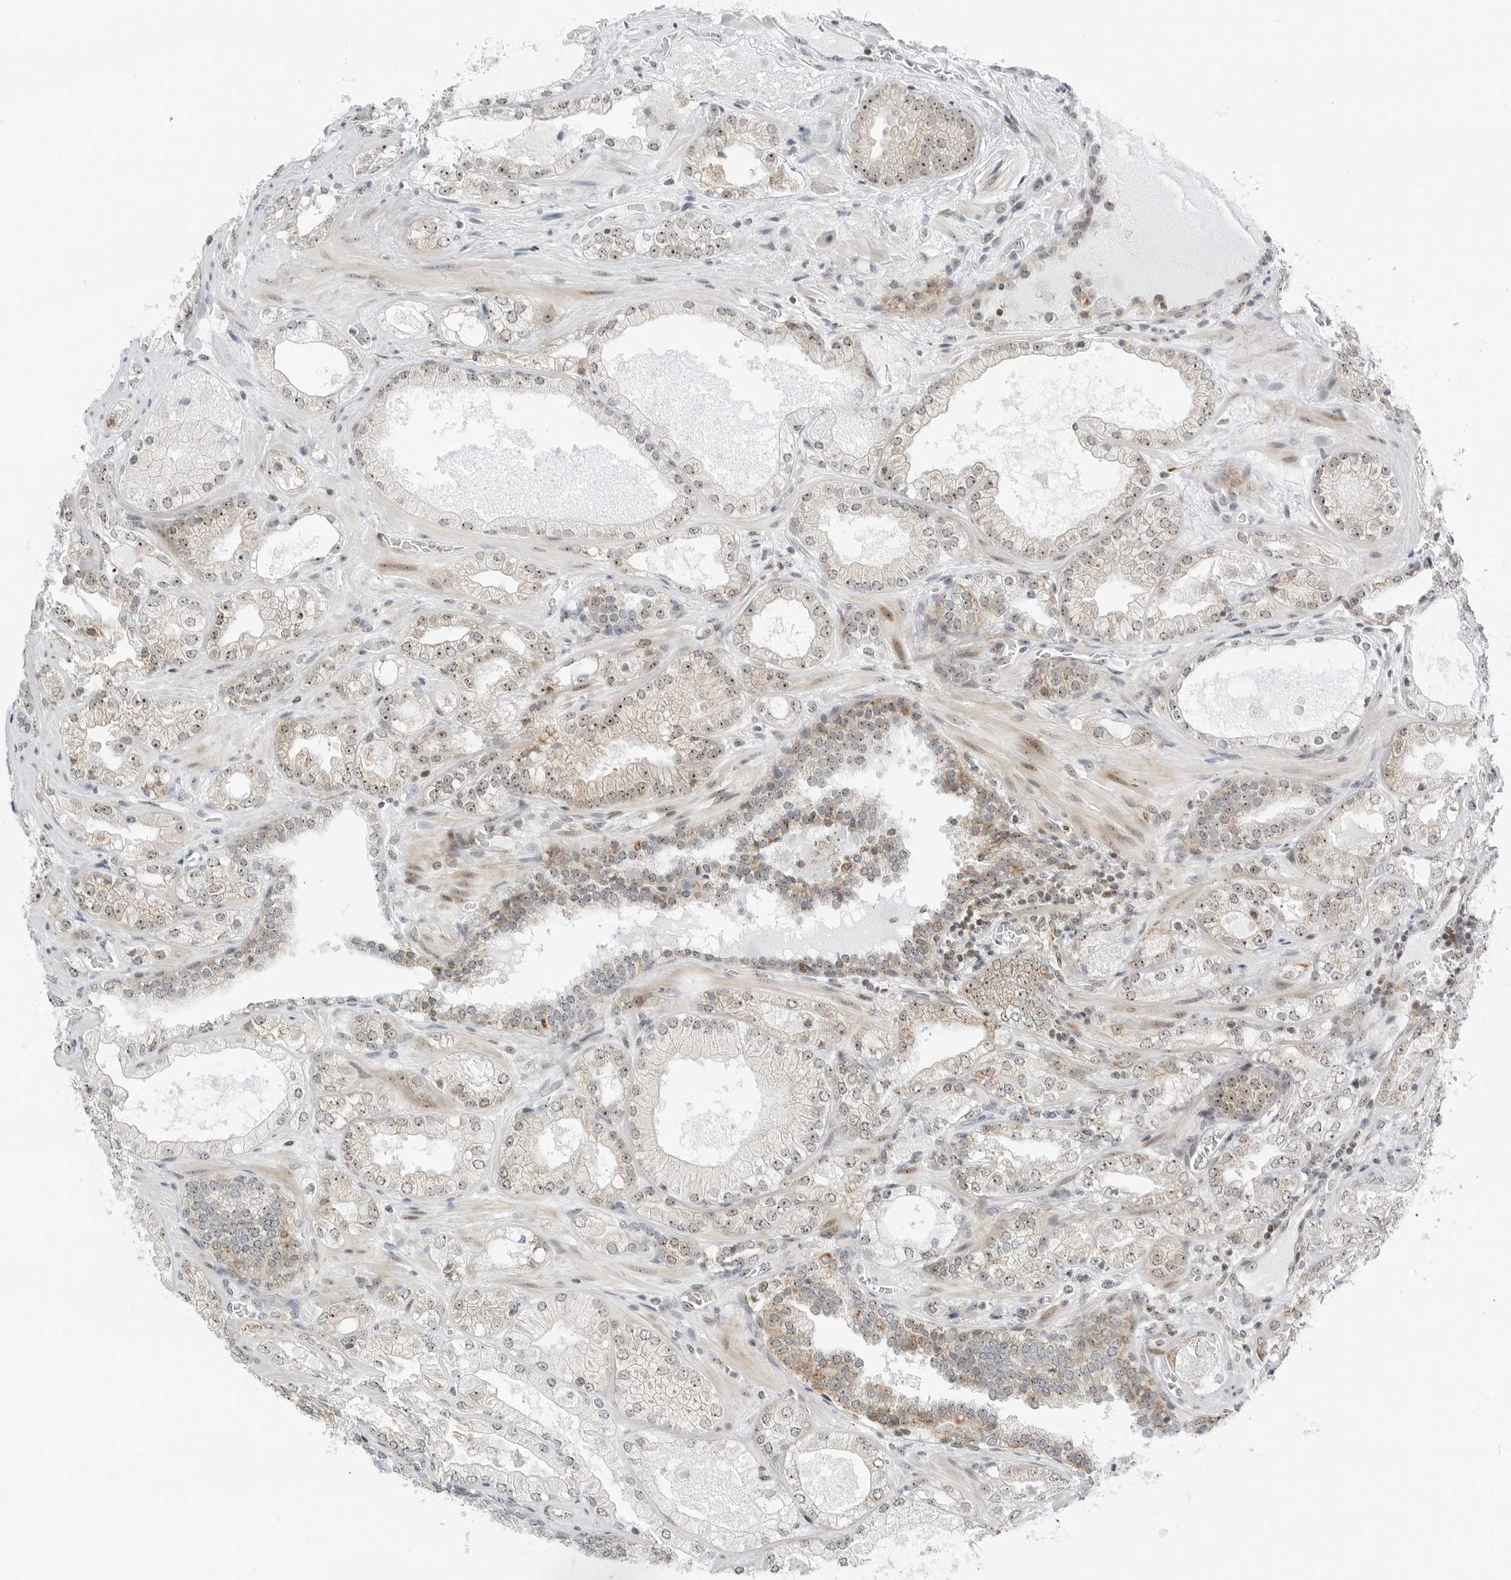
{"staining": {"intensity": "moderate", "quantity": "<25%", "location": "nuclear"}, "tissue": "prostate cancer", "cell_type": "Tumor cells", "image_type": "cancer", "snomed": [{"axis": "morphology", "description": "Adenocarcinoma, High grade"}, {"axis": "topography", "description": "Prostate"}], "caption": "Human prostate cancer stained with a brown dye demonstrates moderate nuclear positive positivity in about <25% of tumor cells.", "gene": "RIMKLA", "patient": {"sex": "male", "age": 58}}